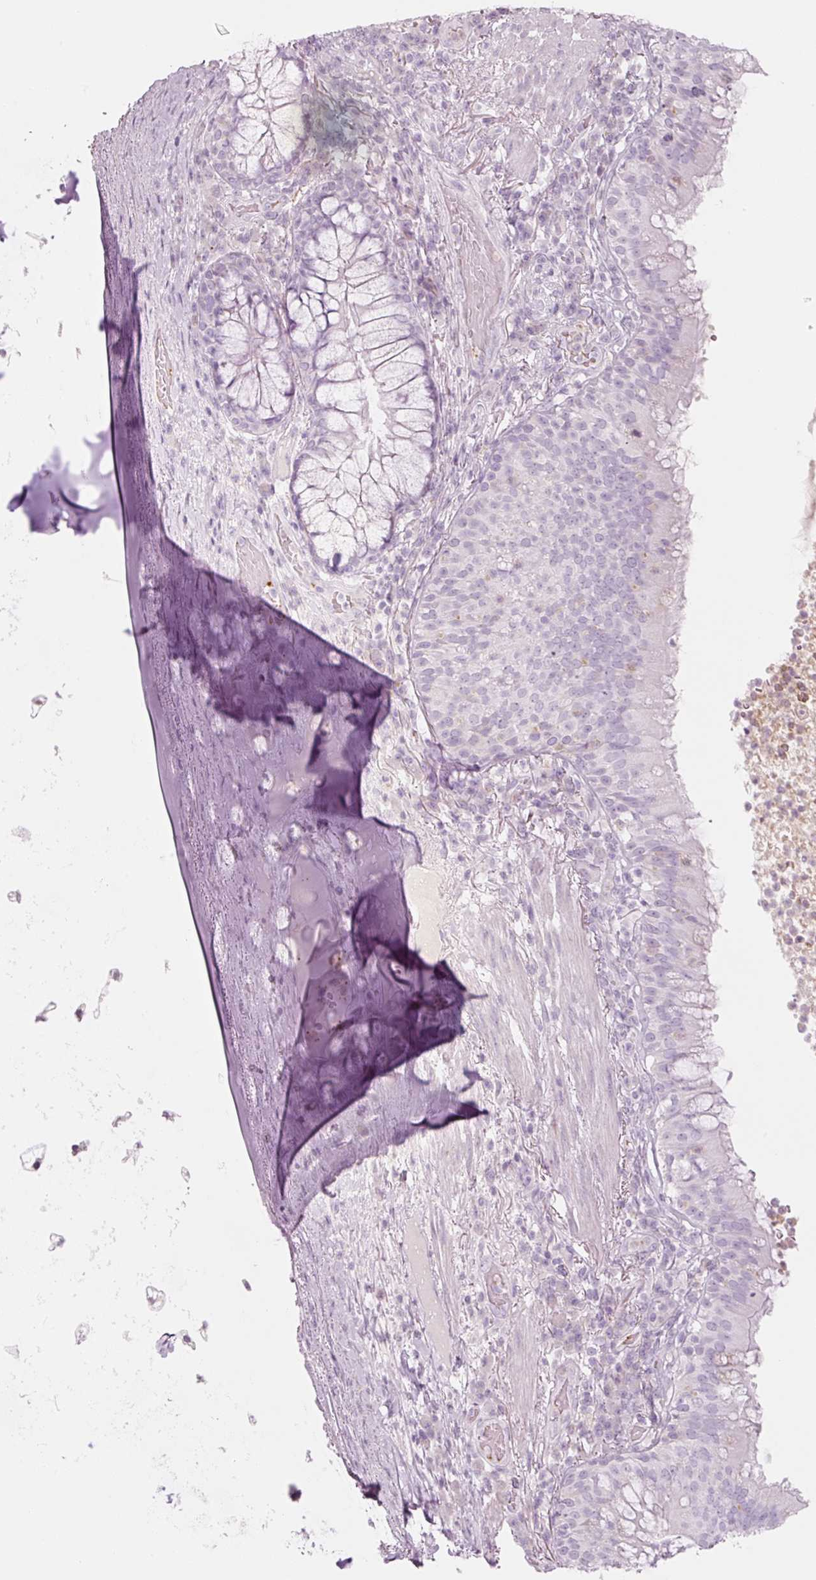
{"staining": {"intensity": "negative", "quantity": "none", "location": "none"}, "tissue": "bronchus", "cell_type": "Respiratory epithelial cells", "image_type": "normal", "snomed": [{"axis": "morphology", "description": "Normal tissue, NOS"}, {"axis": "topography", "description": "Cartilage tissue"}, {"axis": "topography", "description": "Bronchus"}], "caption": "This is a photomicrograph of immunohistochemistry staining of benign bronchus, which shows no positivity in respiratory epithelial cells. (DAB immunohistochemistry visualized using brightfield microscopy, high magnification).", "gene": "LECT2", "patient": {"sex": "male", "age": 56}}